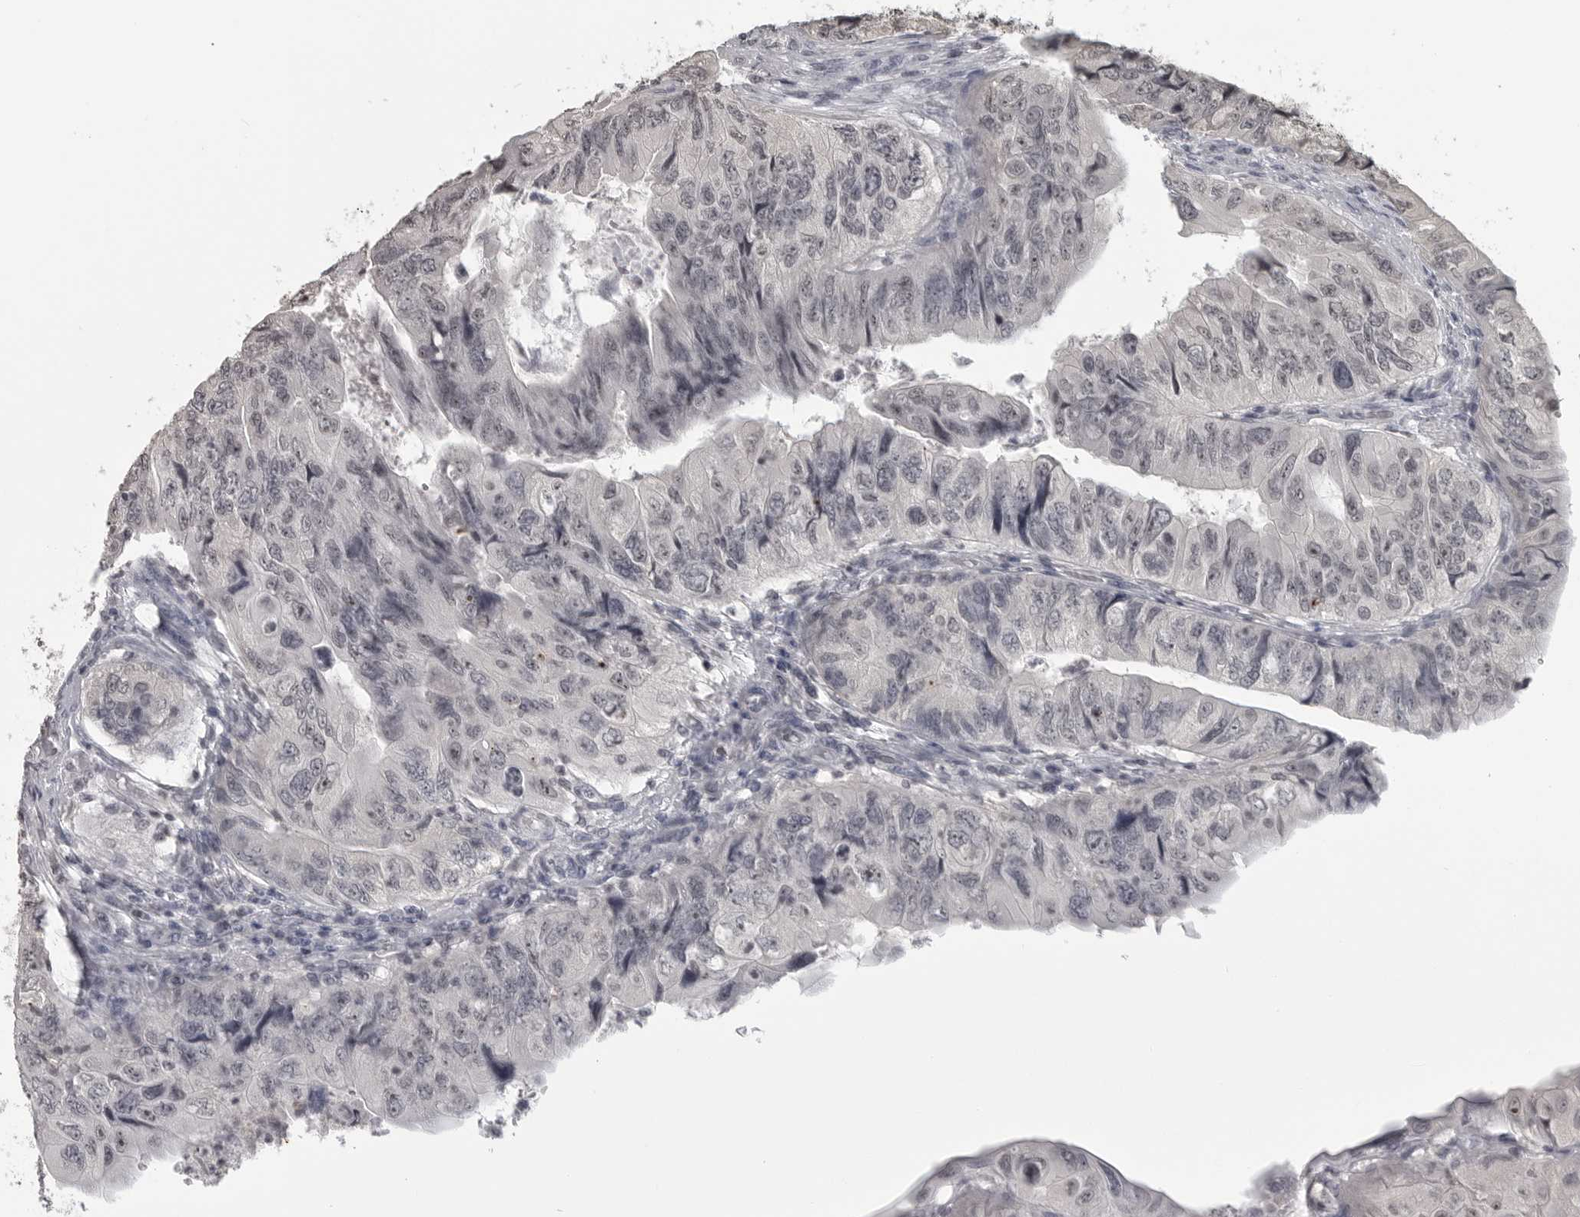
{"staining": {"intensity": "negative", "quantity": "none", "location": "none"}, "tissue": "colorectal cancer", "cell_type": "Tumor cells", "image_type": "cancer", "snomed": [{"axis": "morphology", "description": "Adenocarcinoma, NOS"}, {"axis": "topography", "description": "Rectum"}], "caption": "Immunohistochemistry micrograph of adenocarcinoma (colorectal) stained for a protein (brown), which shows no staining in tumor cells.", "gene": "DDX54", "patient": {"sex": "male", "age": 63}}